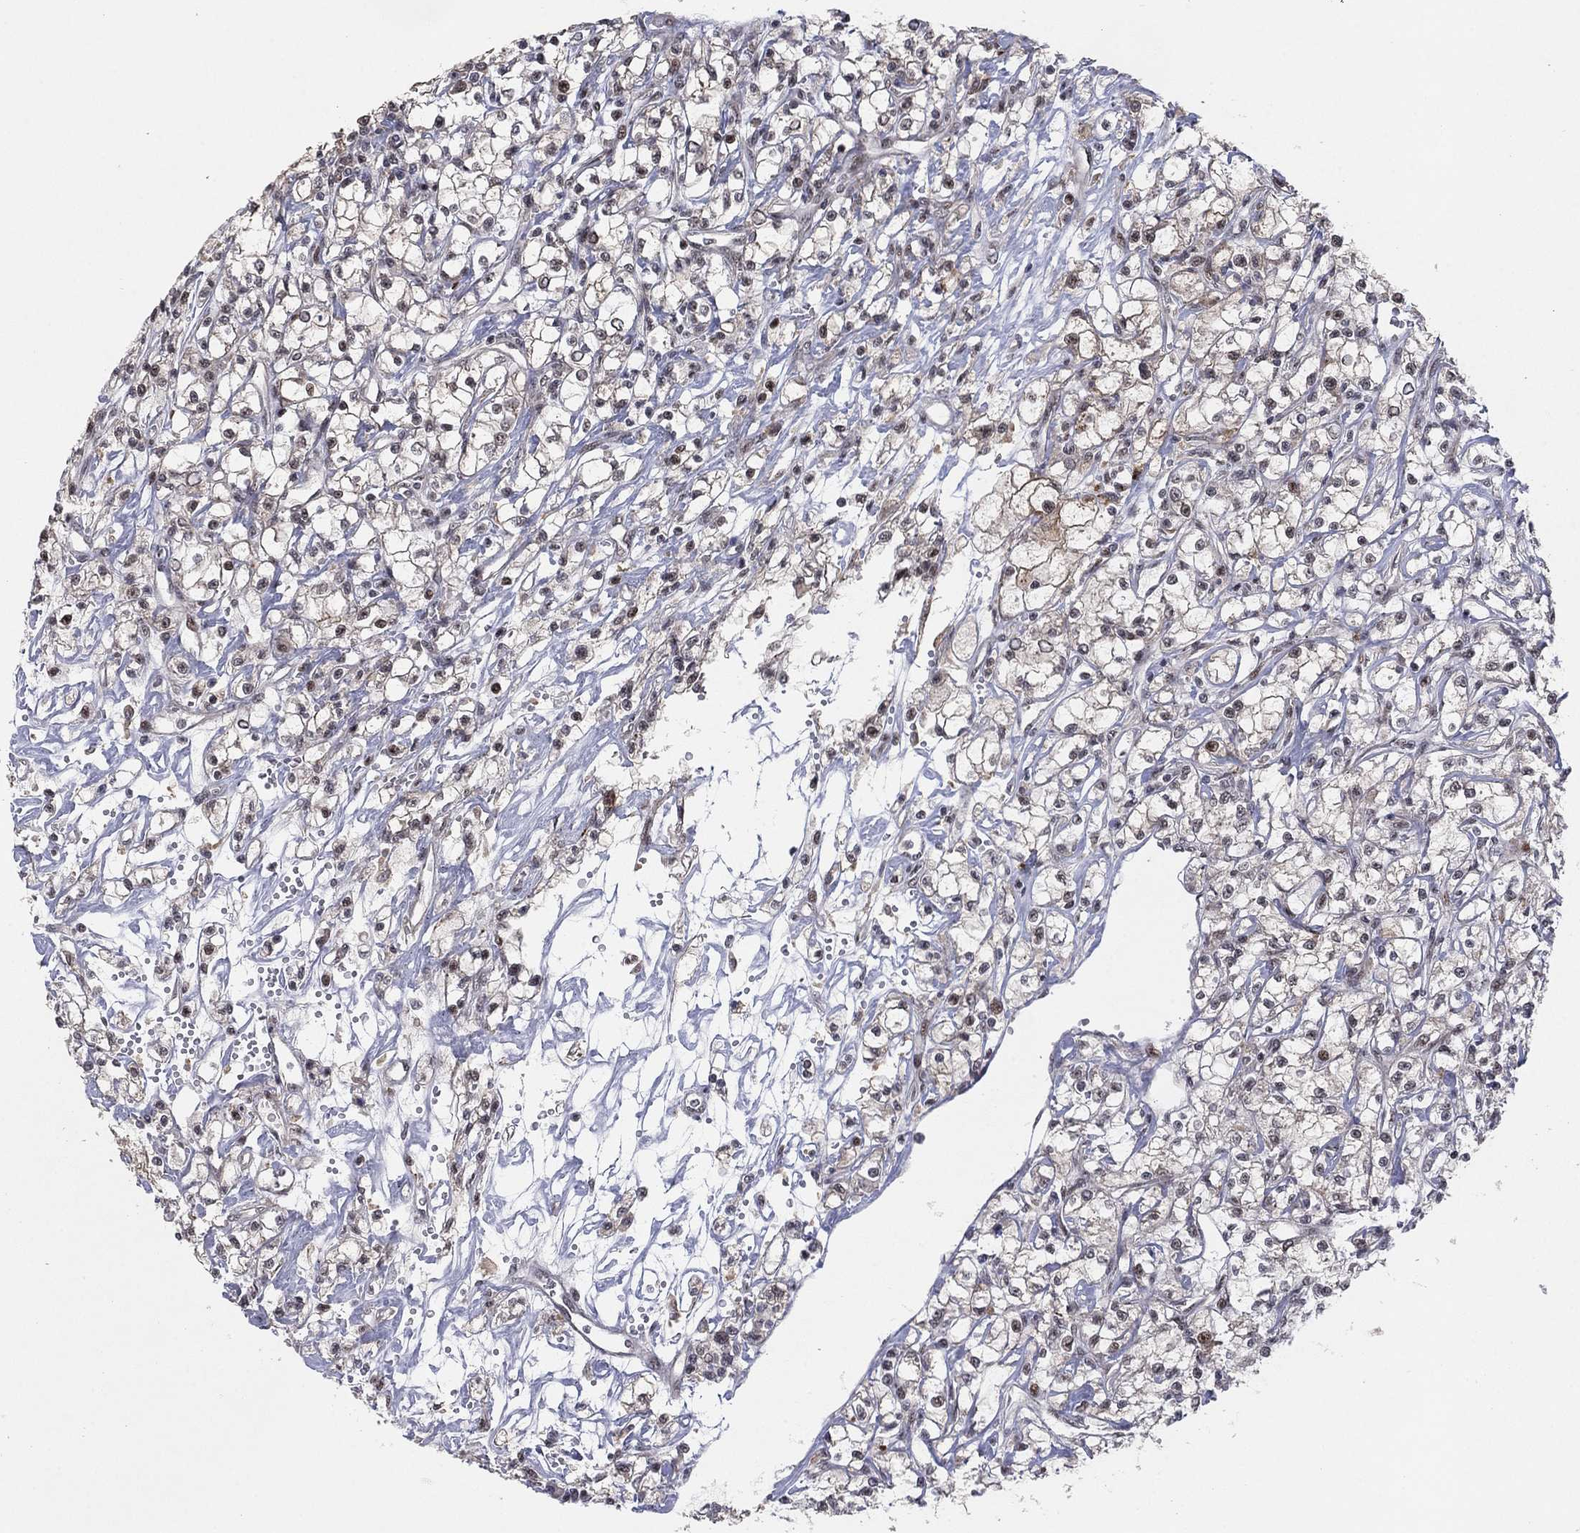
{"staining": {"intensity": "moderate", "quantity": "<25%", "location": "cytoplasmic/membranous"}, "tissue": "renal cancer", "cell_type": "Tumor cells", "image_type": "cancer", "snomed": [{"axis": "morphology", "description": "Adenocarcinoma, NOS"}, {"axis": "topography", "description": "Kidney"}], "caption": "Human adenocarcinoma (renal) stained for a protein (brown) shows moderate cytoplasmic/membranous positive positivity in about <25% of tumor cells.", "gene": "ZNF395", "patient": {"sex": "female", "age": 59}}